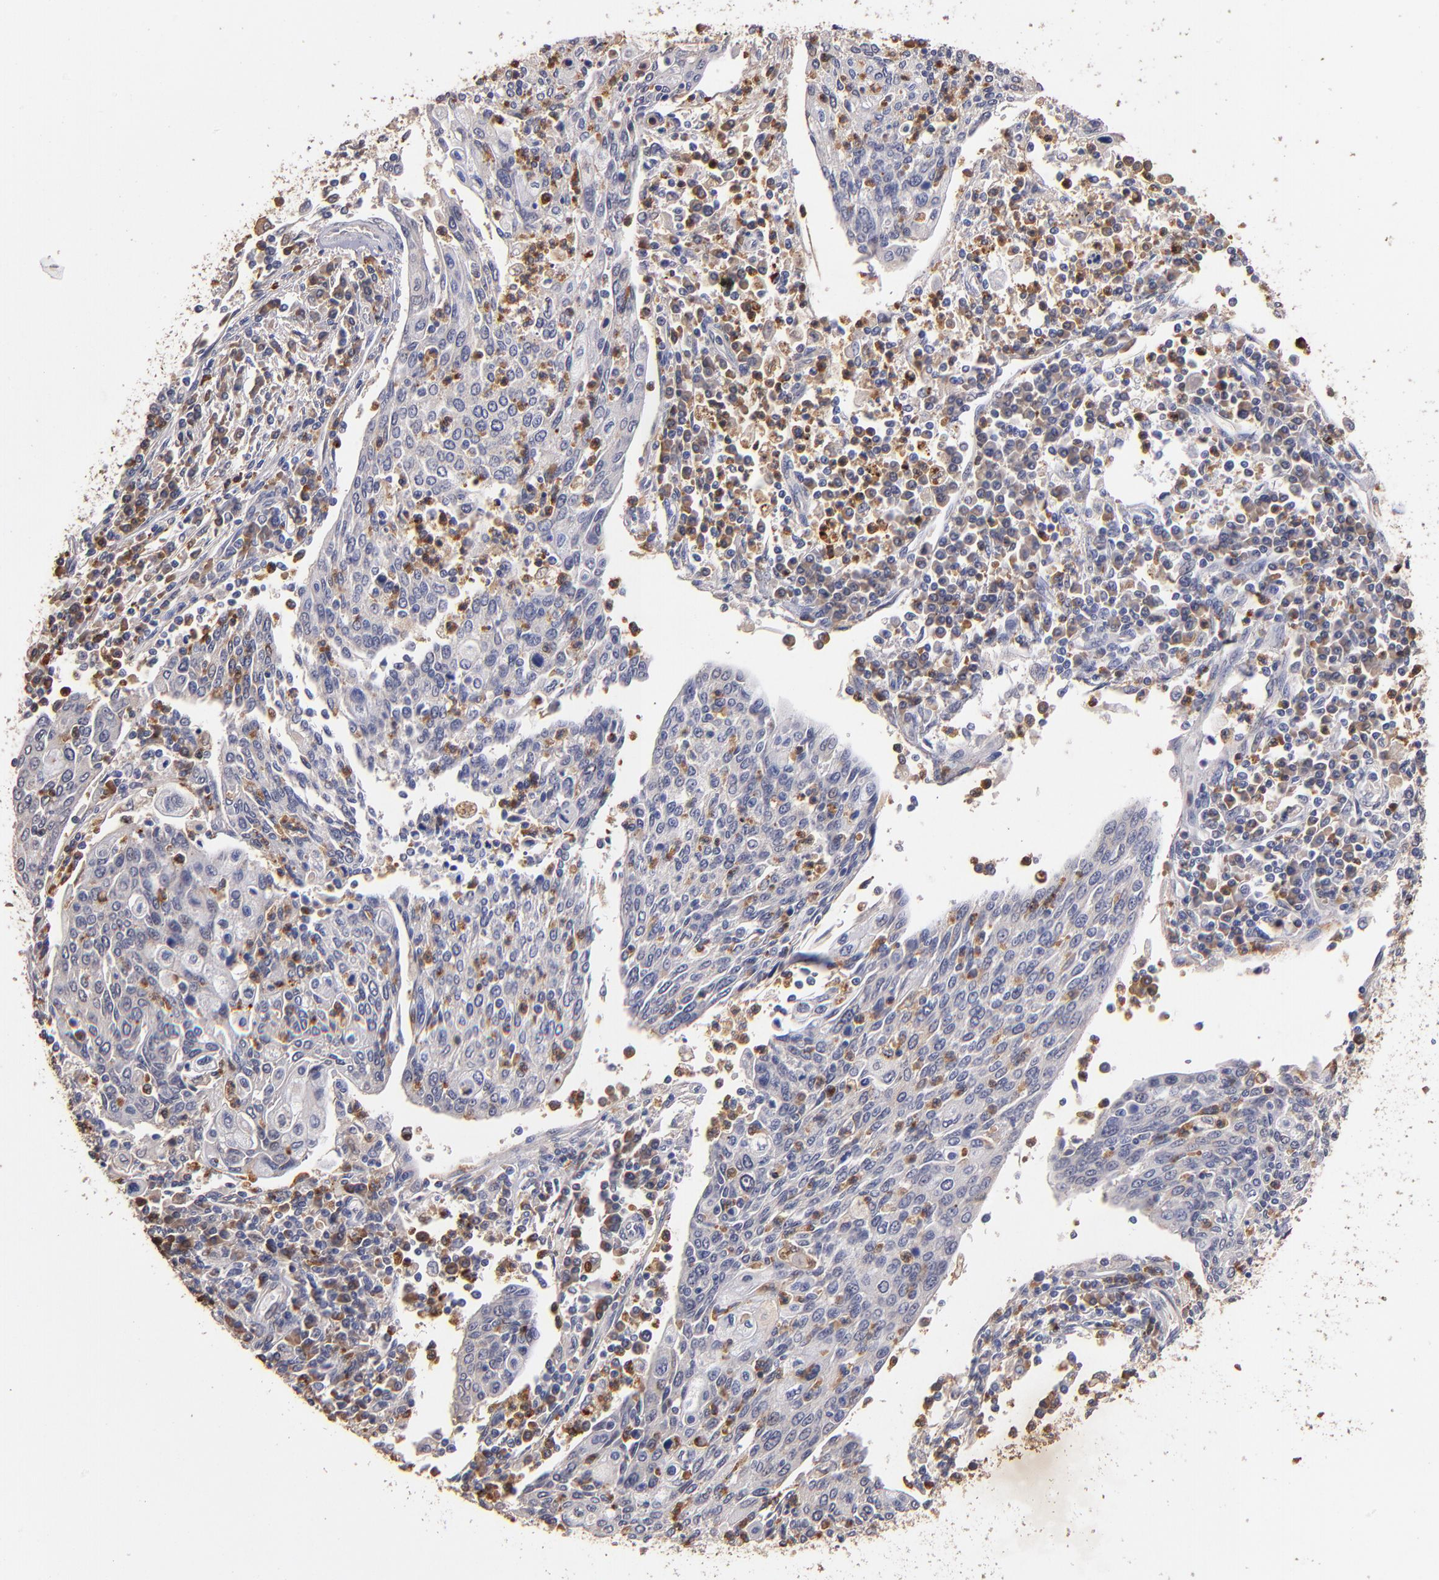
{"staining": {"intensity": "moderate", "quantity": "25%-75%", "location": "cytoplasmic/membranous"}, "tissue": "cervical cancer", "cell_type": "Tumor cells", "image_type": "cancer", "snomed": [{"axis": "morphology", "description": "Squamous cell carcinoma, NOS"}, {"axis": "topography", "description": "Cervix"}], "caption": "An image showing moderate cytoplasmic/membranous positivity in about 25%-75% of tumor cells in cervical cancer (squamous cell carcinoma), as visualized by brown immunohistochemical staining.", "gene": "TTLL12", "patient": {"sex": "female", "age": 40}}